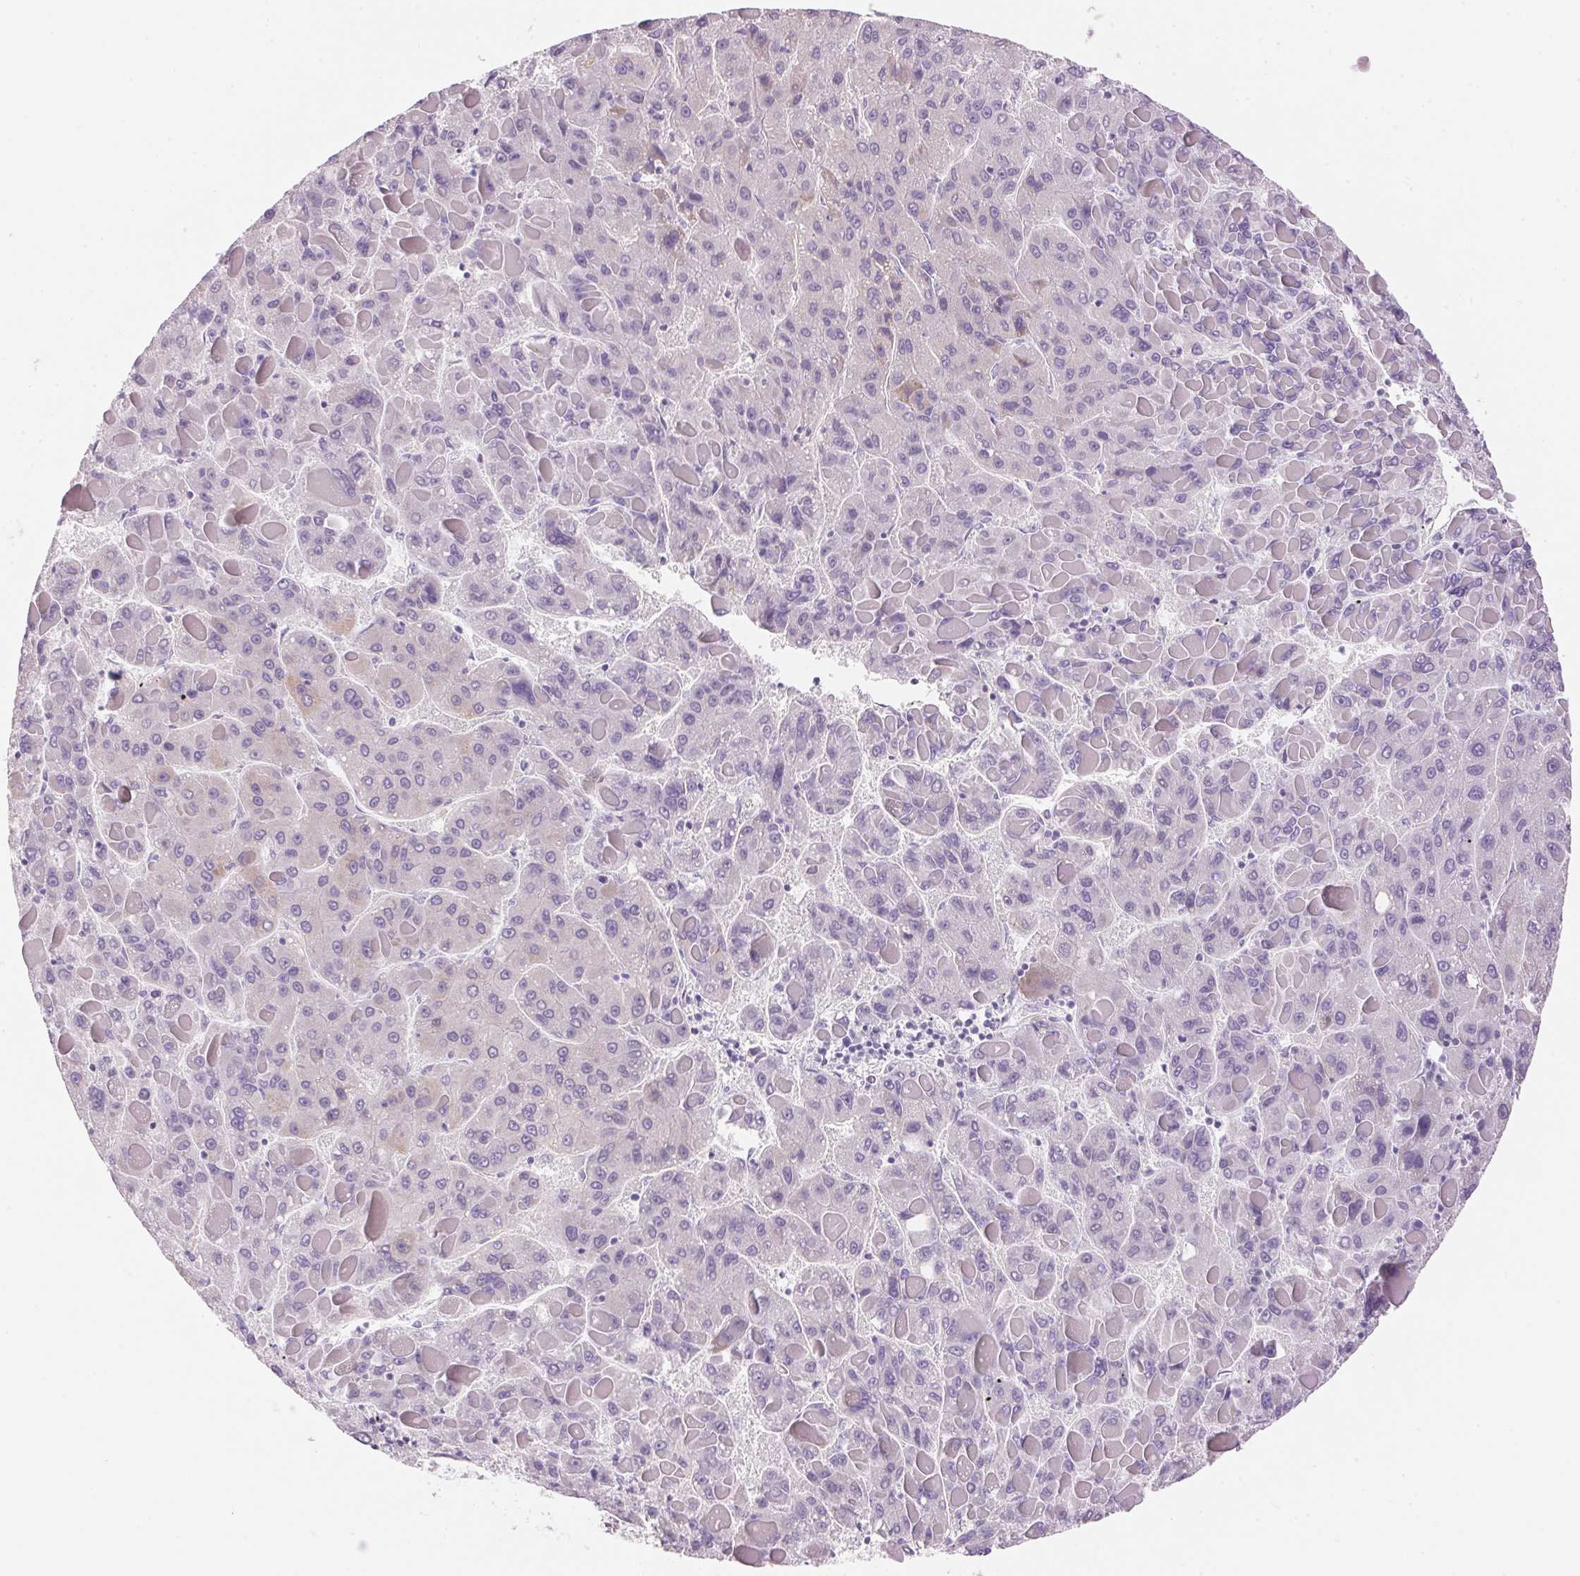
{"staining": {"intensity": "negative", "quantity": "none", "location": "none"}, "tissue": "liver cancer", "cell_type": "Tumor cells", "image_type": "cancer", "snomed": [{"axis": "morphology", "description": "Carcinoma, Hepatocellular, NOS"}, {"axis": "topography", "description": "Liver"}], "caption": "Protein analysis of liver cancer (hepatocellular carcinoma) displays no significant staining in tumor cells.", "gene": "HSD17B2", "patient": {"sex": "female", "age": 82}}